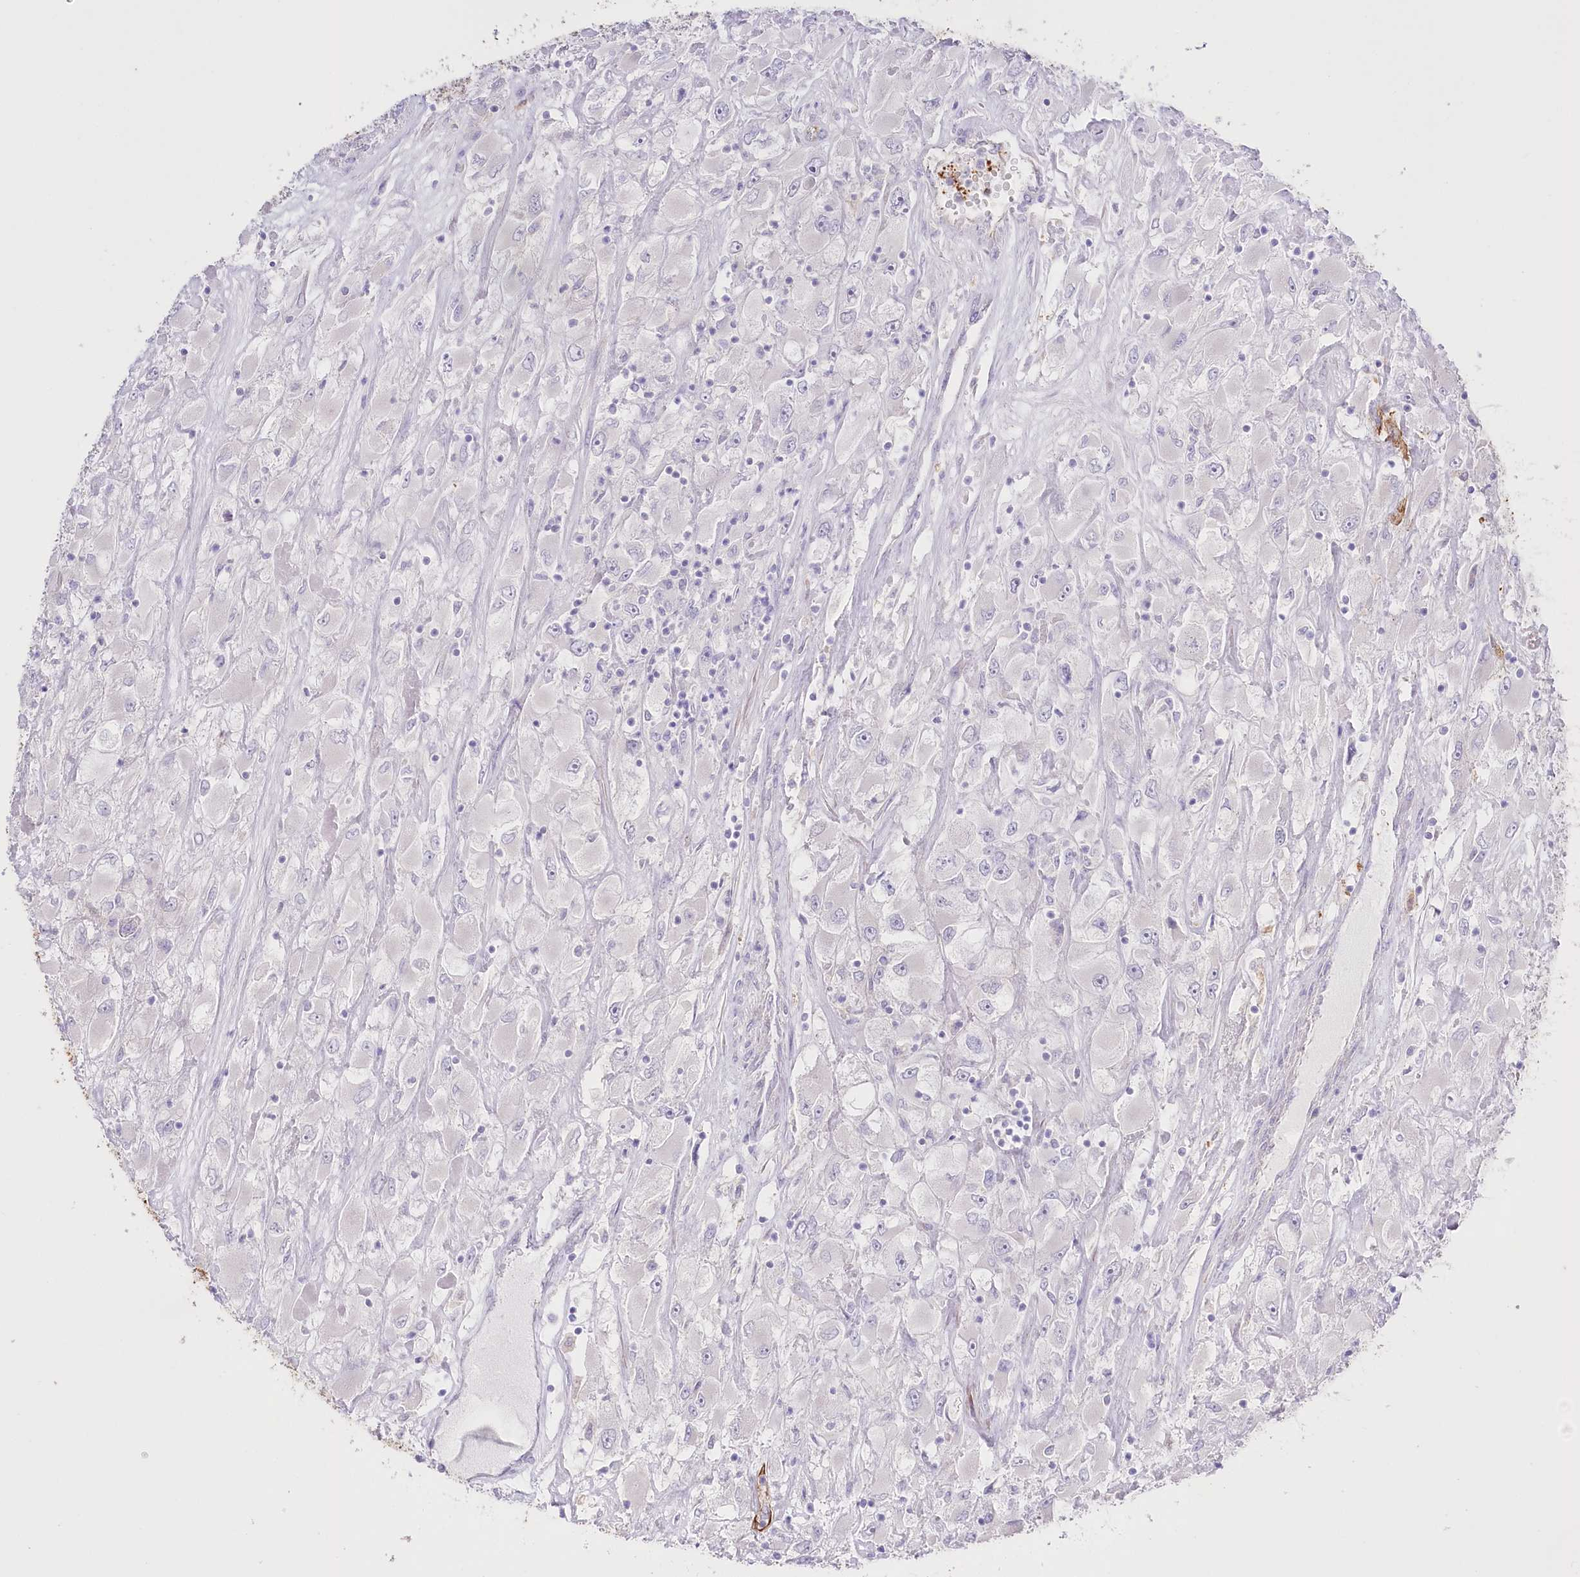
{"staining": {"intensity": "negative", "quantity": "none", "location": "none"}, "tissue": "renal cancer", "cell_type": "Tumor cells", "image_type": "cancer", "snomed": [{"axis": "morphology", "description": "Adenocarcinoma, NOS"}, {"axis": "topography", "description": "Kidney"}], "caption": "DAB (3,3'-diaminobenzidine) immunohistochemical staining of human renal adenocarcinoma reveals no significant expression in tumor cells.", "gene": "SLC39A10", "patient": {"sex": "female", "age": 52}}